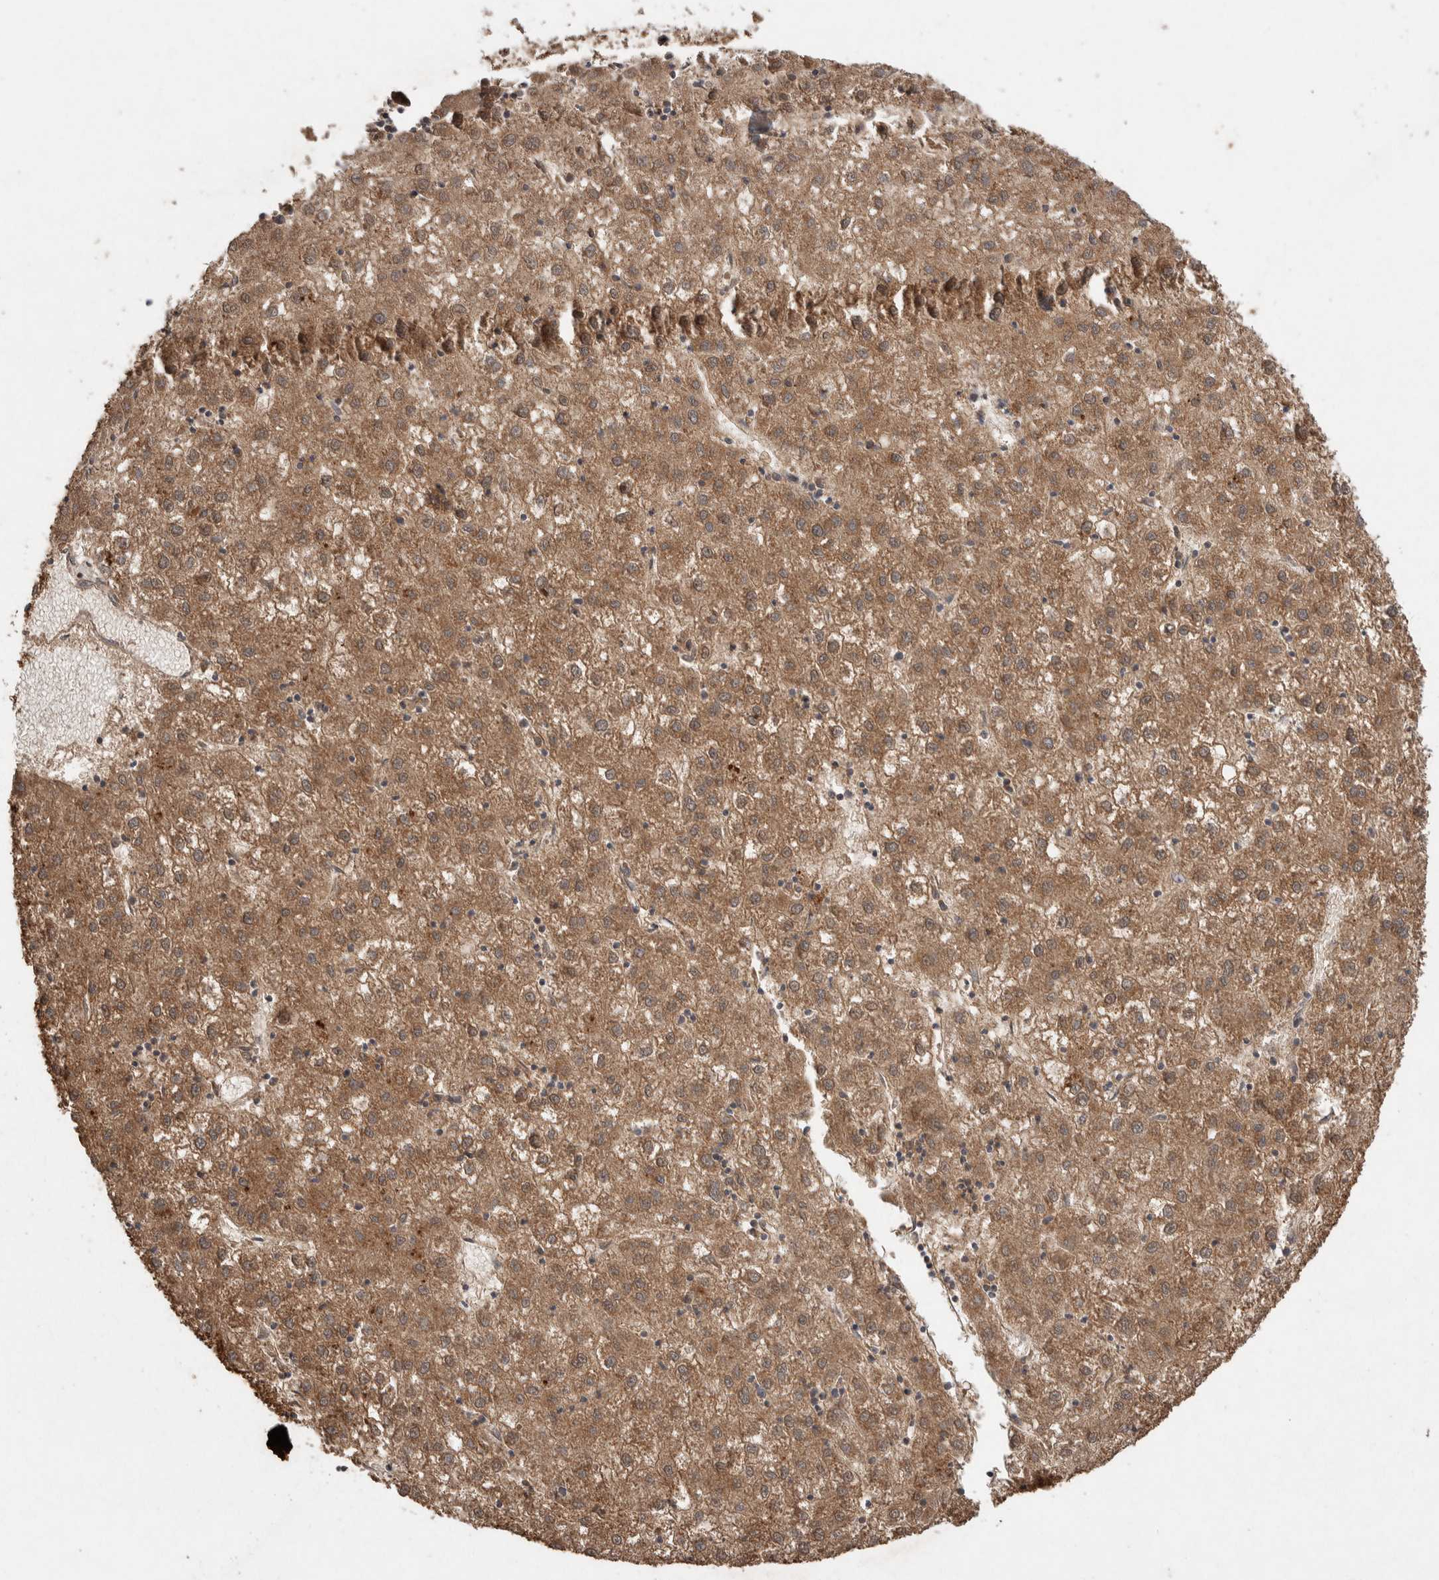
{"staining": {"intensity": "moderate", "quantity": ">75%", "location": "cytoplasmic/membranous"}, "tissue": "liver cancer", "cell_type": "Tumor cells", "image_type": "cancer", "snomed": [{"axis": "morphology", "description": "Carcinoma, Hepatocellular, NOS"}, {"axis": "topography", "description": "Liver"}], "caption": "An immunohistochemistry (IHC) image of neoplastic tissue is shown. Protein staining in brown shows moderate cytoplasmic/membranous positivity in liver hepatocellular carcinoma within tumor cells.", "gene": "KCNJ5", "patient": {"sex": "male", "age": 72}}